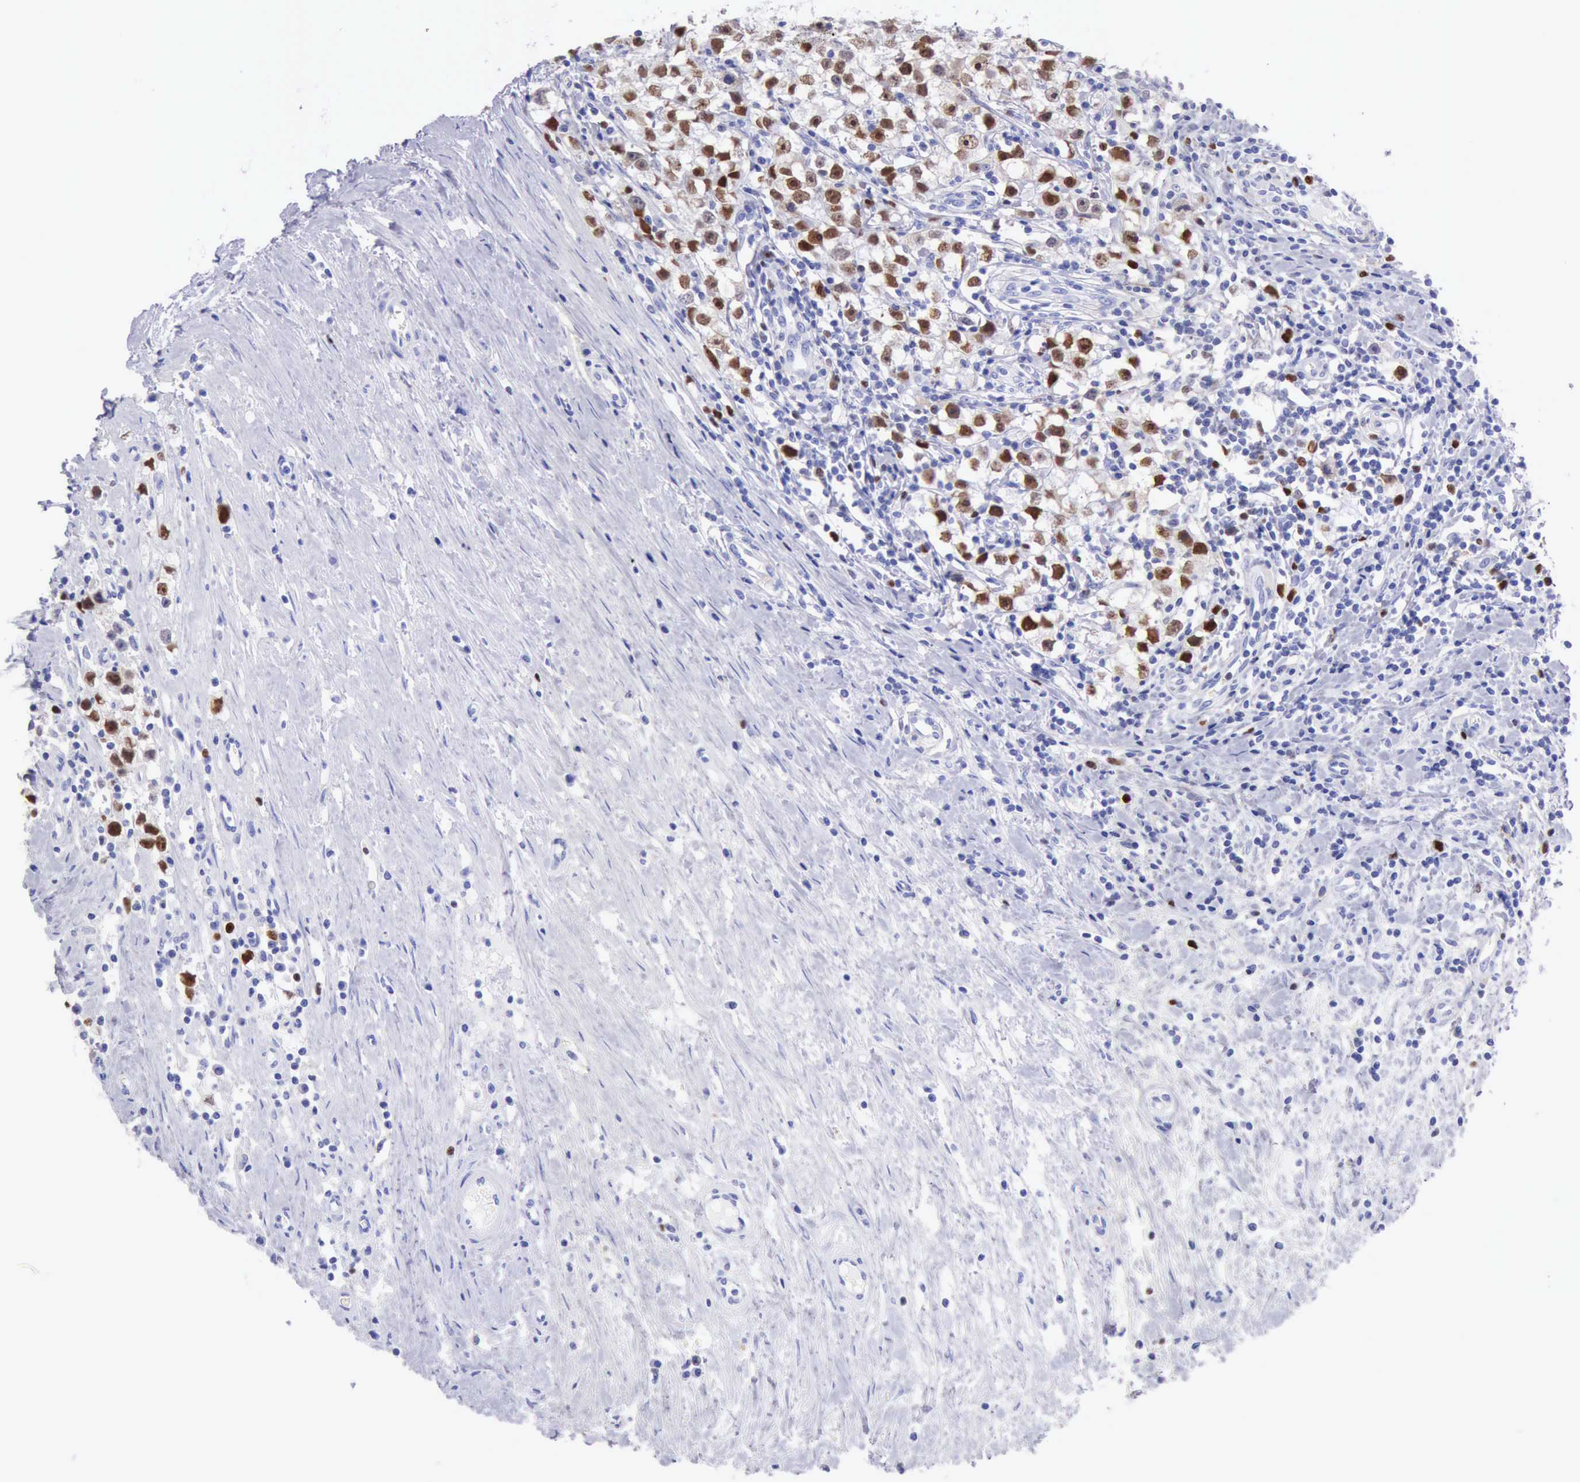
{"staining": {"intensity": "strong", "quantity": ">75%", "location": "nuclear"}, "tissue": "testis cancer", "cell_type": "Tumor cells", "image_type": "cancer", "snomed": [{"axis": "morphology", "description": "Seminoma, NOS"}, {"axis": "topography", "description": "Testis"}], "caption": "The immunohistochemical stain shows strong nuclear staining in tumor cells of testis cancer tissue.", "gene": "MCM2", "patient": {"sex": "male", "age": 35}}